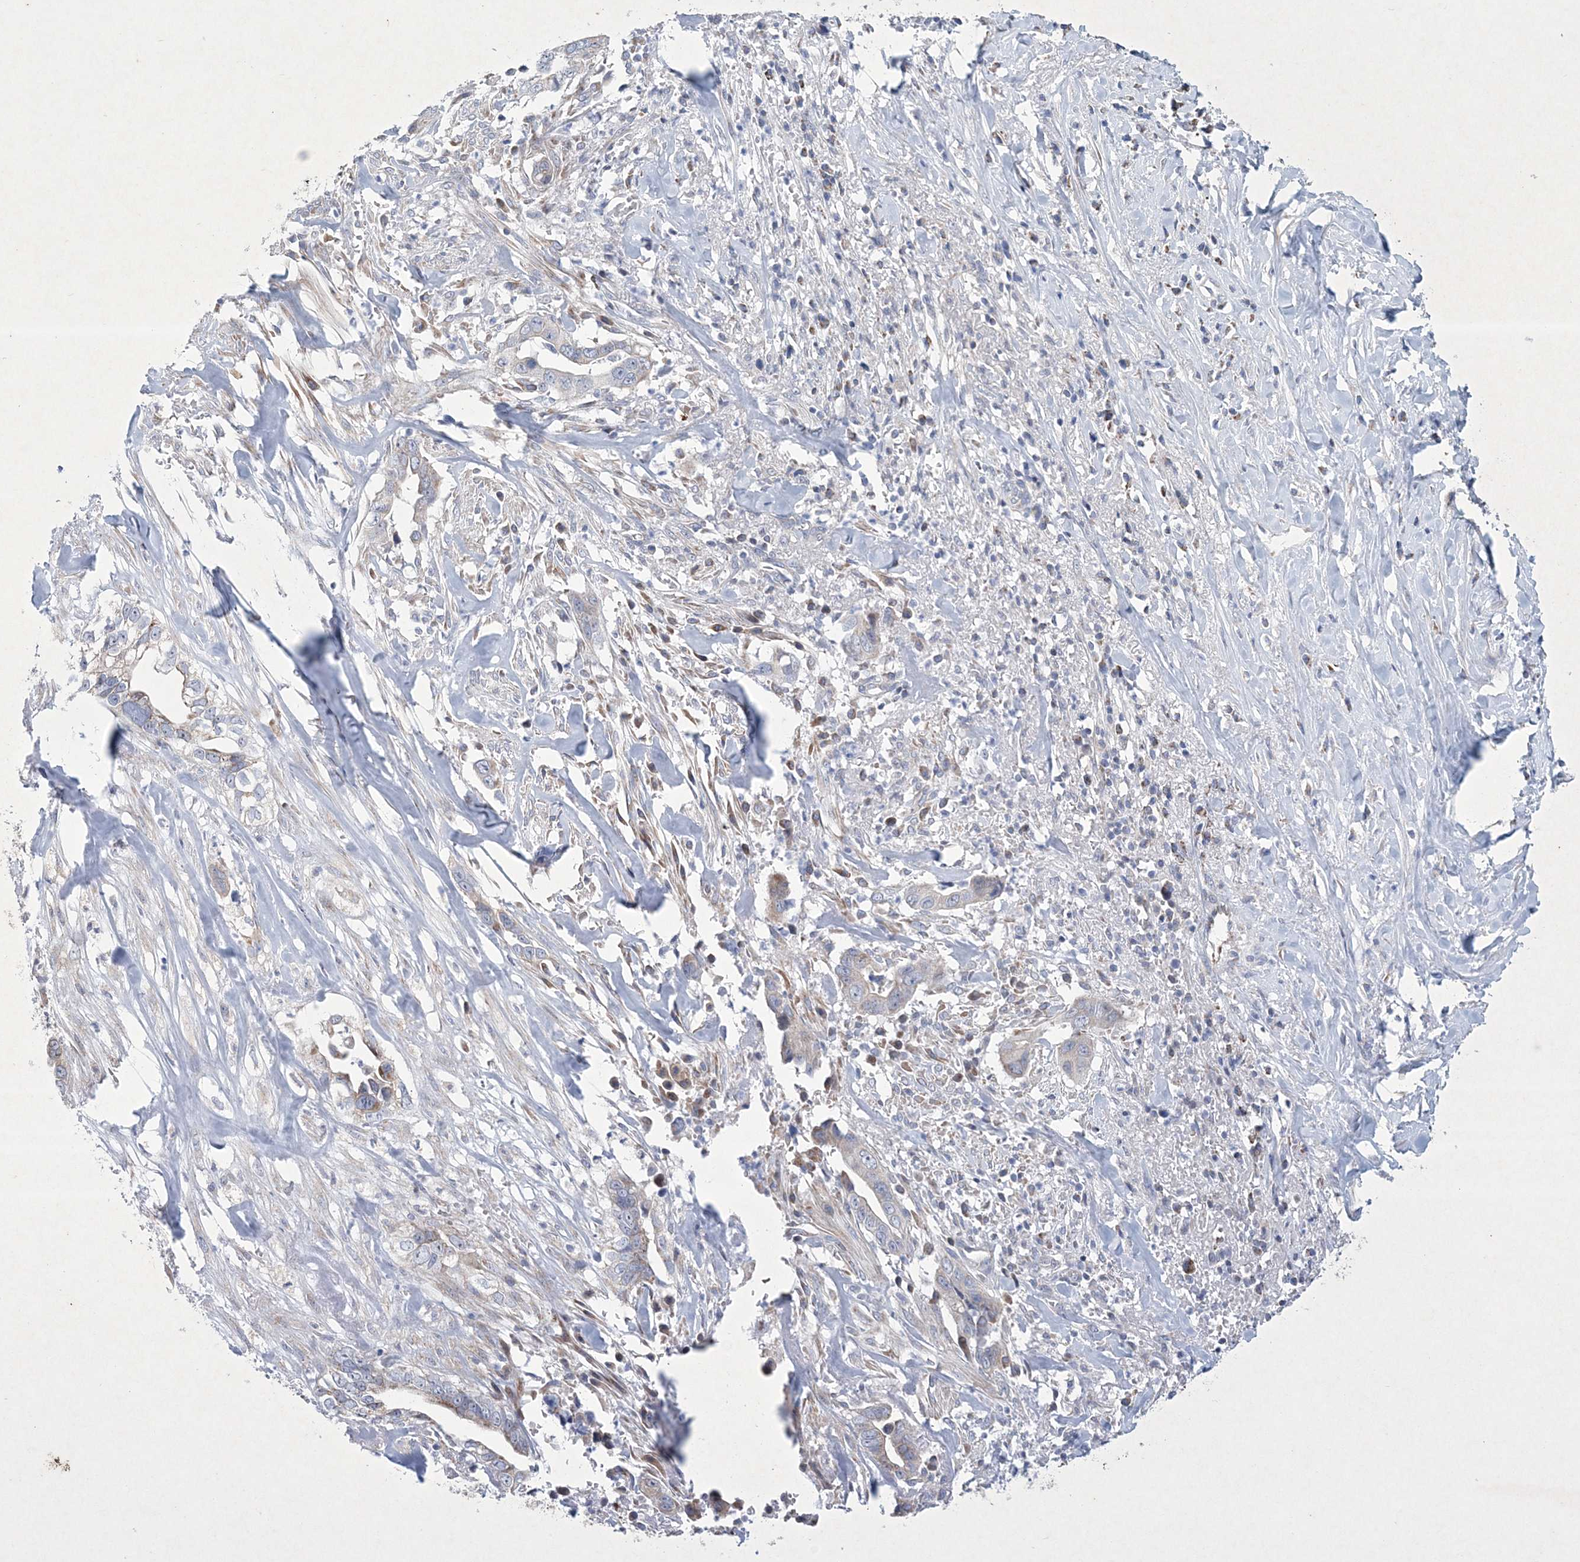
{"staining": {"intensity": "negative", "quantity": "none", "location": "none"}, "tissue": "liver cancer", "cell_type": "Tumor cells", "image_type": "cancer", "snomed": [{"axis": "morphology", "description": "Cholangiocarcinoma"}, {"axis": "topography", "description": "Liver"}], "caption": "An image of human liver cancer is negative for staining in tumor cells.", "gene": "CES4A", "patient": {"sex": "female", "age": 79}}